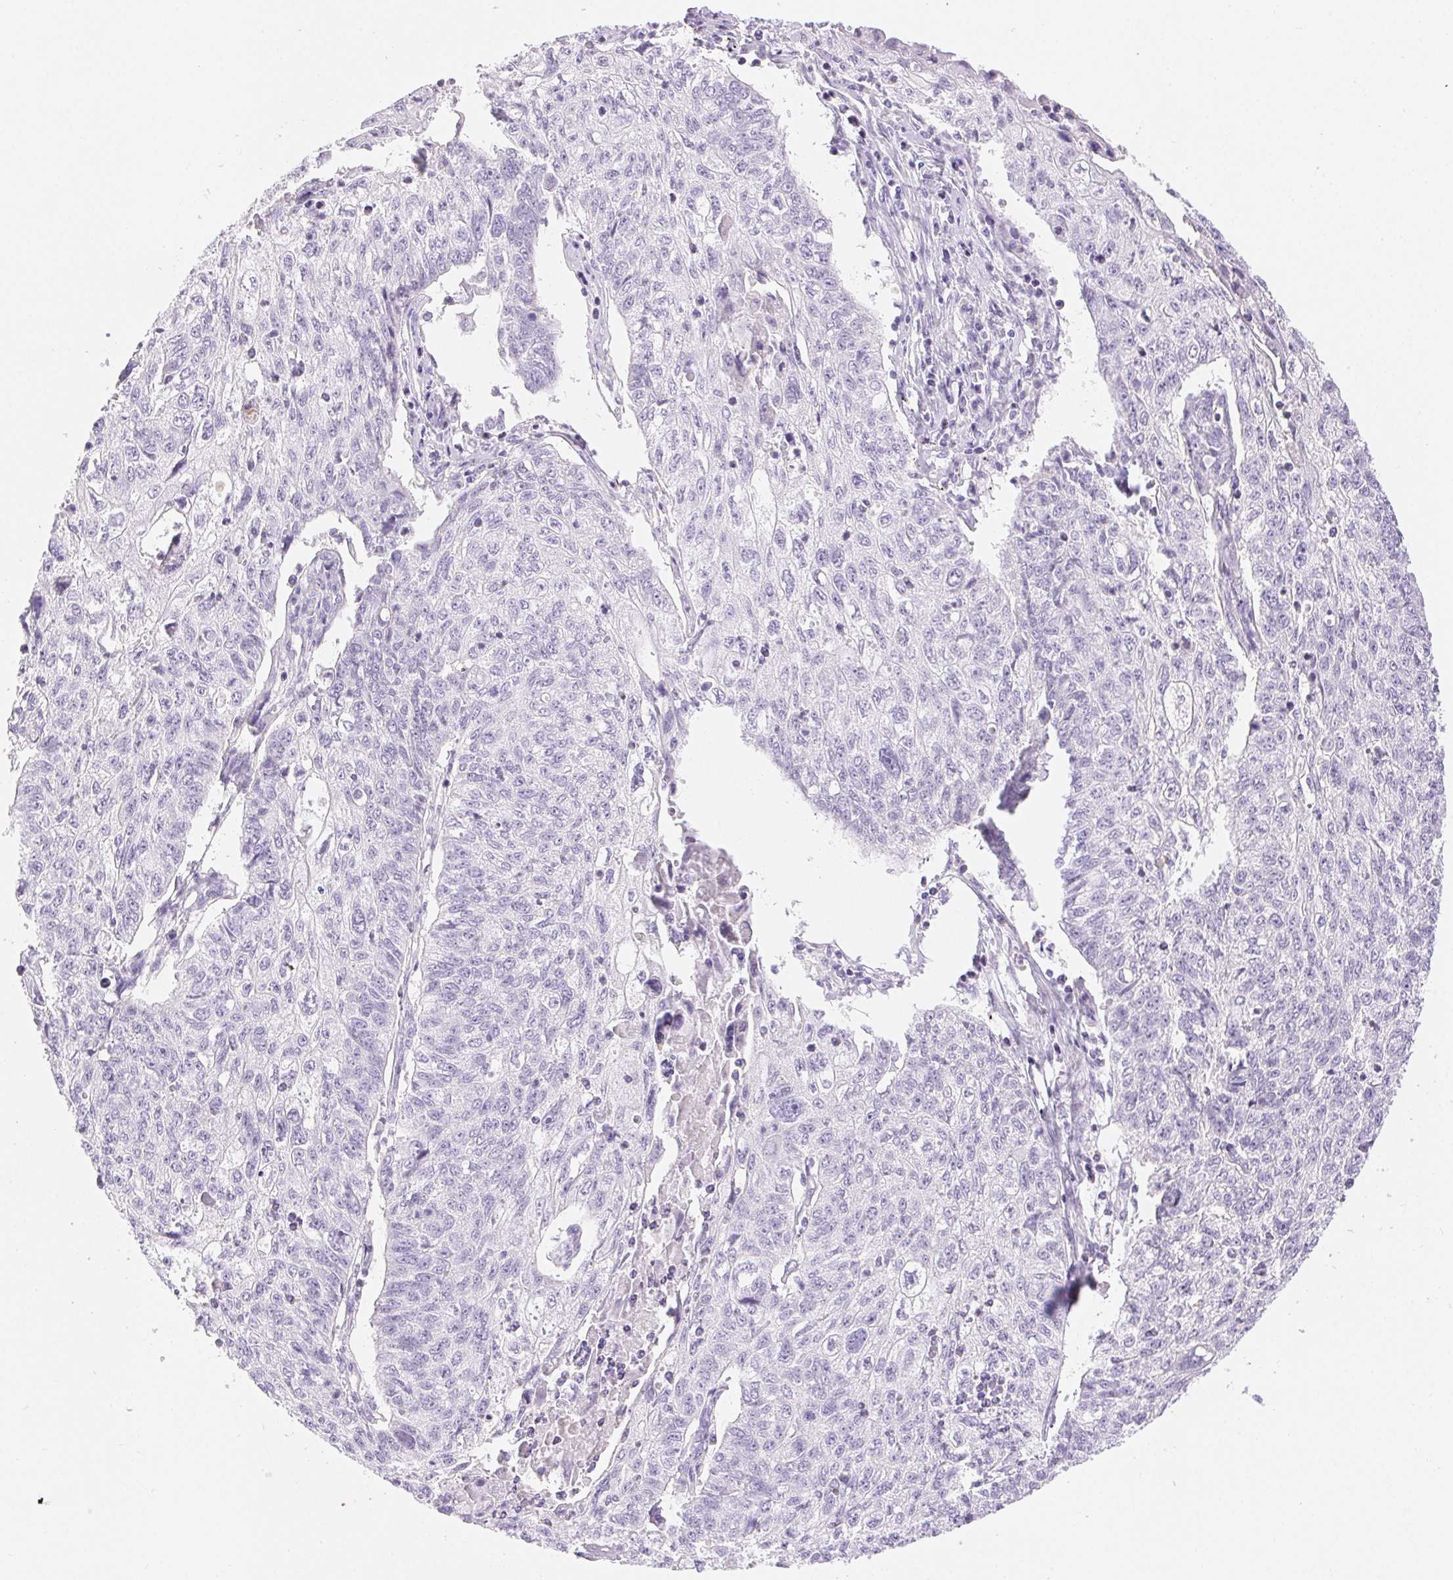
{"staining": {"intensity": "negative", "quantity": "none", "location": "none"}, "tissue": "lung cancer", "cell_type": "Tumor cells", "image_type": "cancer", "snomed": [{"axis": "morphology", "description": "Normal morphology"}, {"axis": "morphology", "description": "Aneuploidy"}, {"axis": "morphology", "description": "Squamous cell carcinoma, NOS"}, {"axis": "topography", "description": "Lymph node"}, {"axis": "topography", "description": "Lung"}], "caption": "Lung cancer stained for a protein using immunohistochemistry shows no positivity tumor cells.", "gene": "CLDN16", "patient": {"sex": "female", "age": 76}}